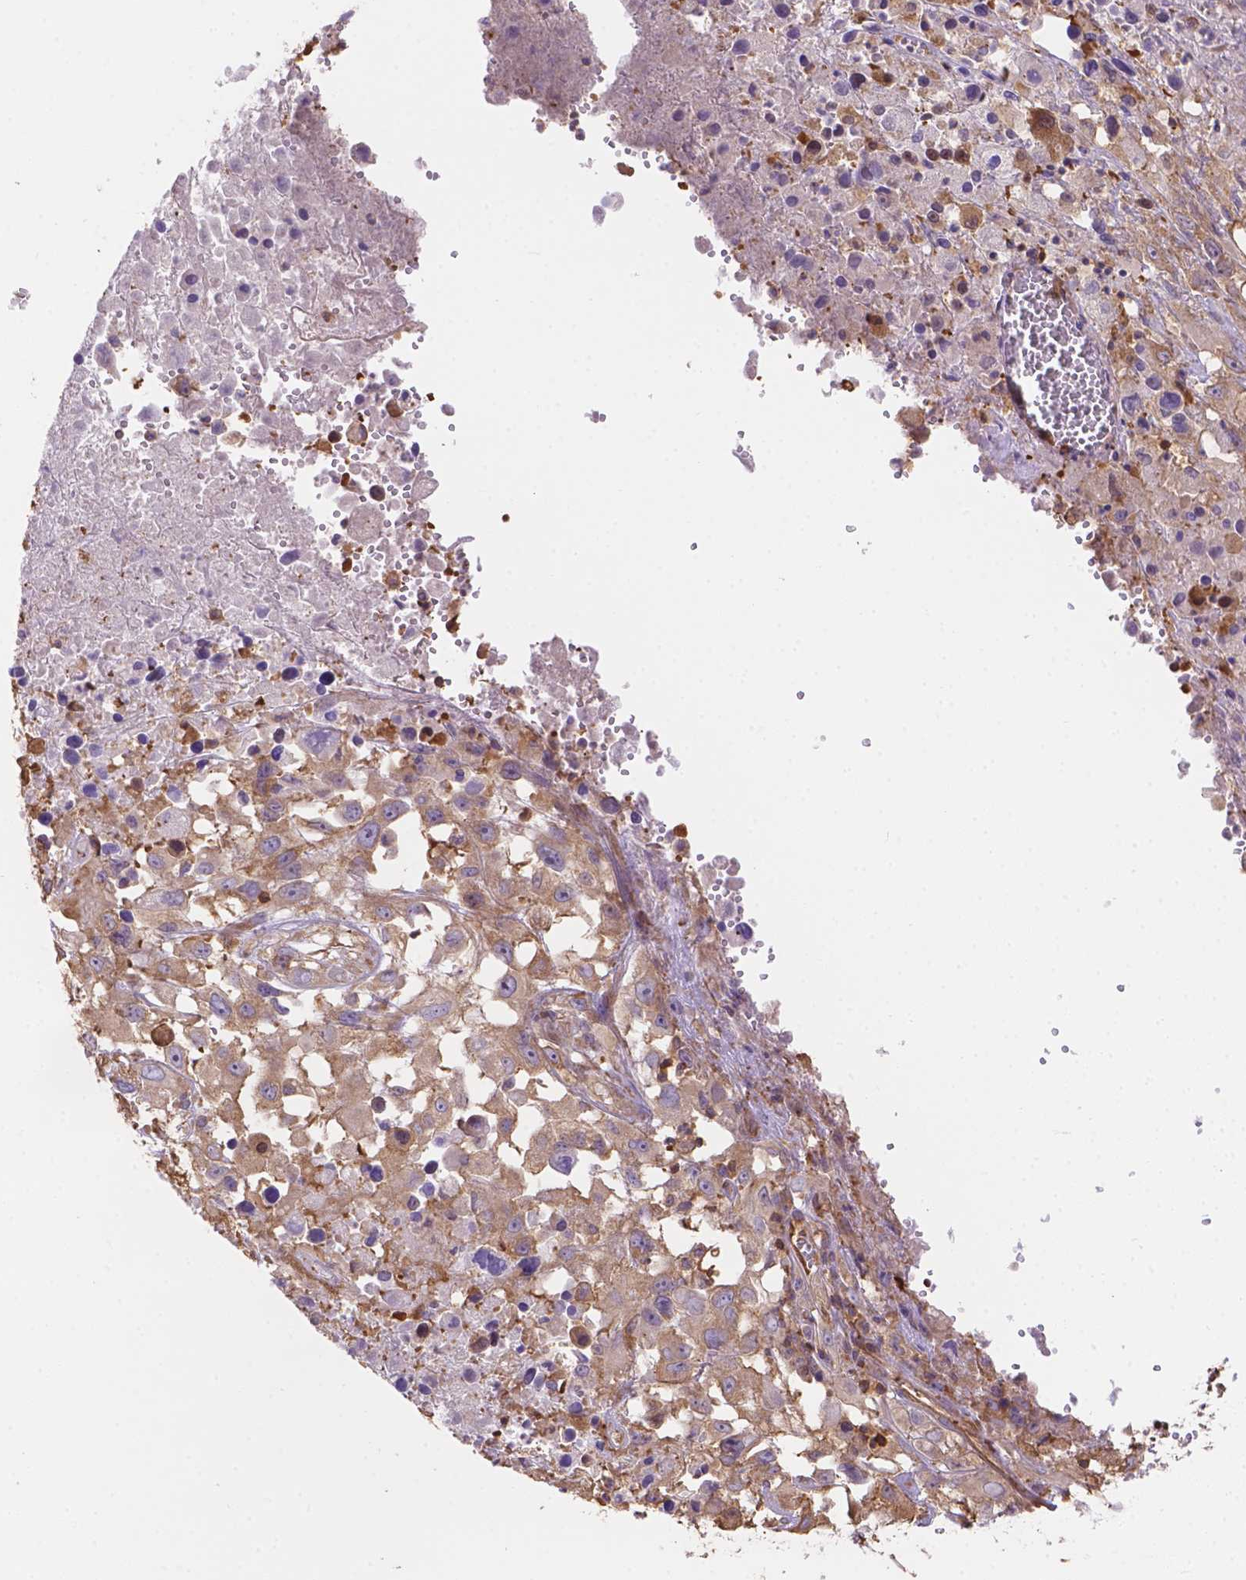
{"staining": {"intensity": "weak", "quantity": ">75%", "location": "cytoplasmic/membranous"}, "tissue": "melanoma", "cell_type": "Tumor cells", "image_type": "cancer", "snomed": [{"axis": "morphology", "description": "Malignant melanoma, Metastatic site"}, {"axis": "topography", "description": "Soft tissue"}], "caption": "Melanoma stained with a brown dye displays weak cytoplasmic/membranous positive staining in about >75% of tumor cells.", "gene": "DMWD", "patient": {"sex": "male", "age": 50}}